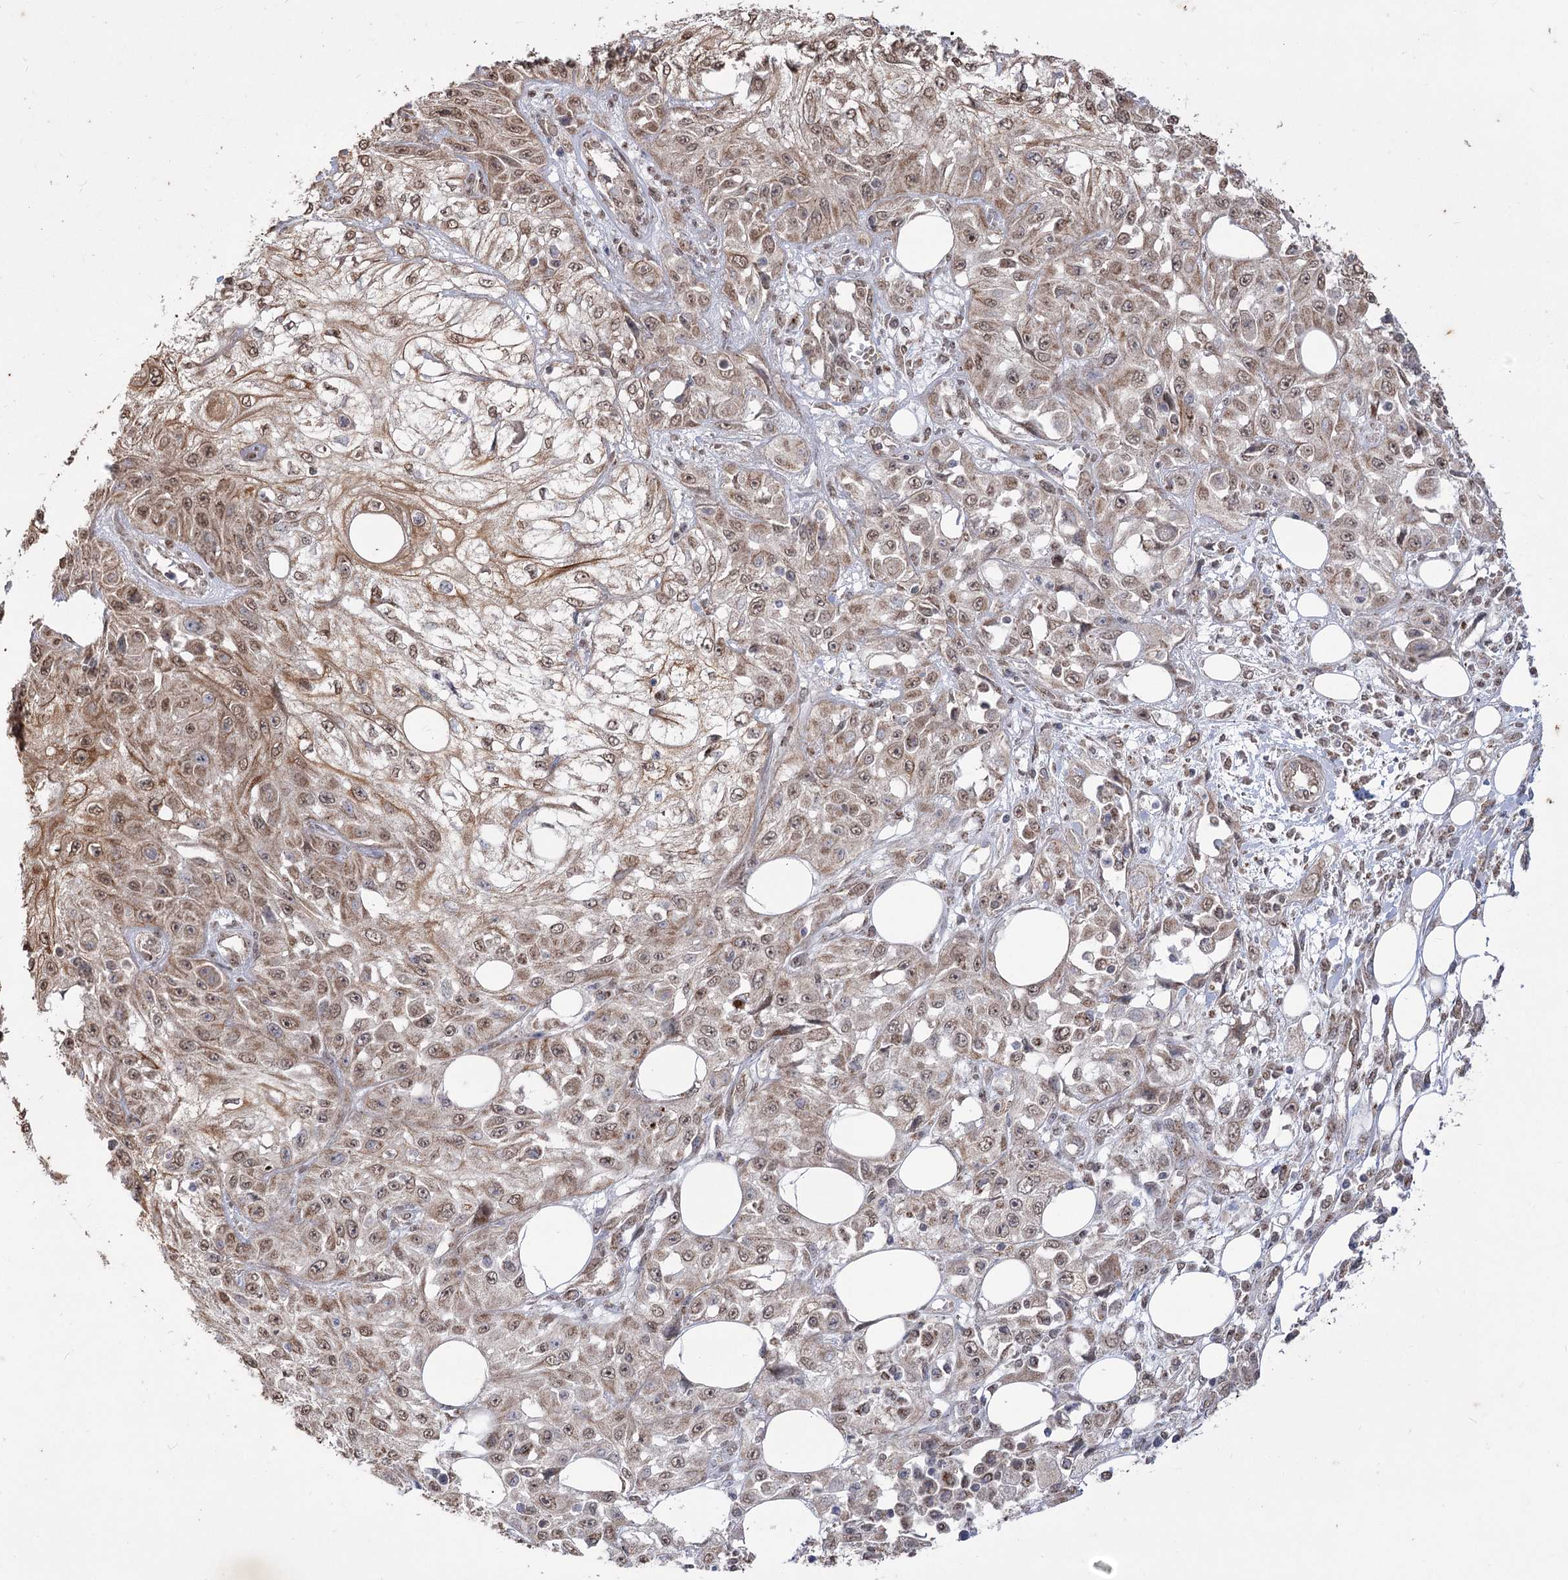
{"staining": {"intensity": "moderate", "quantity": ">75%", "location": "cytoplasmic/membranous,nuclear"}, "tissue": "skin cancer", "cell_type": "Tumor cells", "image_type": "cancer", "snomed": [{"axis": "morphology", "description": "Squamous cell carcinoma, NOS"}, {"axis": "morphology", "description": "Squamous cell carcinoma, metastatic, NOS"}, {"axis": "topography", "description": "Skin"}, {"axis": "topography", "description": "Lymph node"}], "caption": "Tumor cells display medium levels of moderate cytoplasmic/membranous and nuclear staining in approximately >75% of cells in human skin cancer.", "gene": "ZSCAN23", "patient": {"sex": "male", "age": 75}}